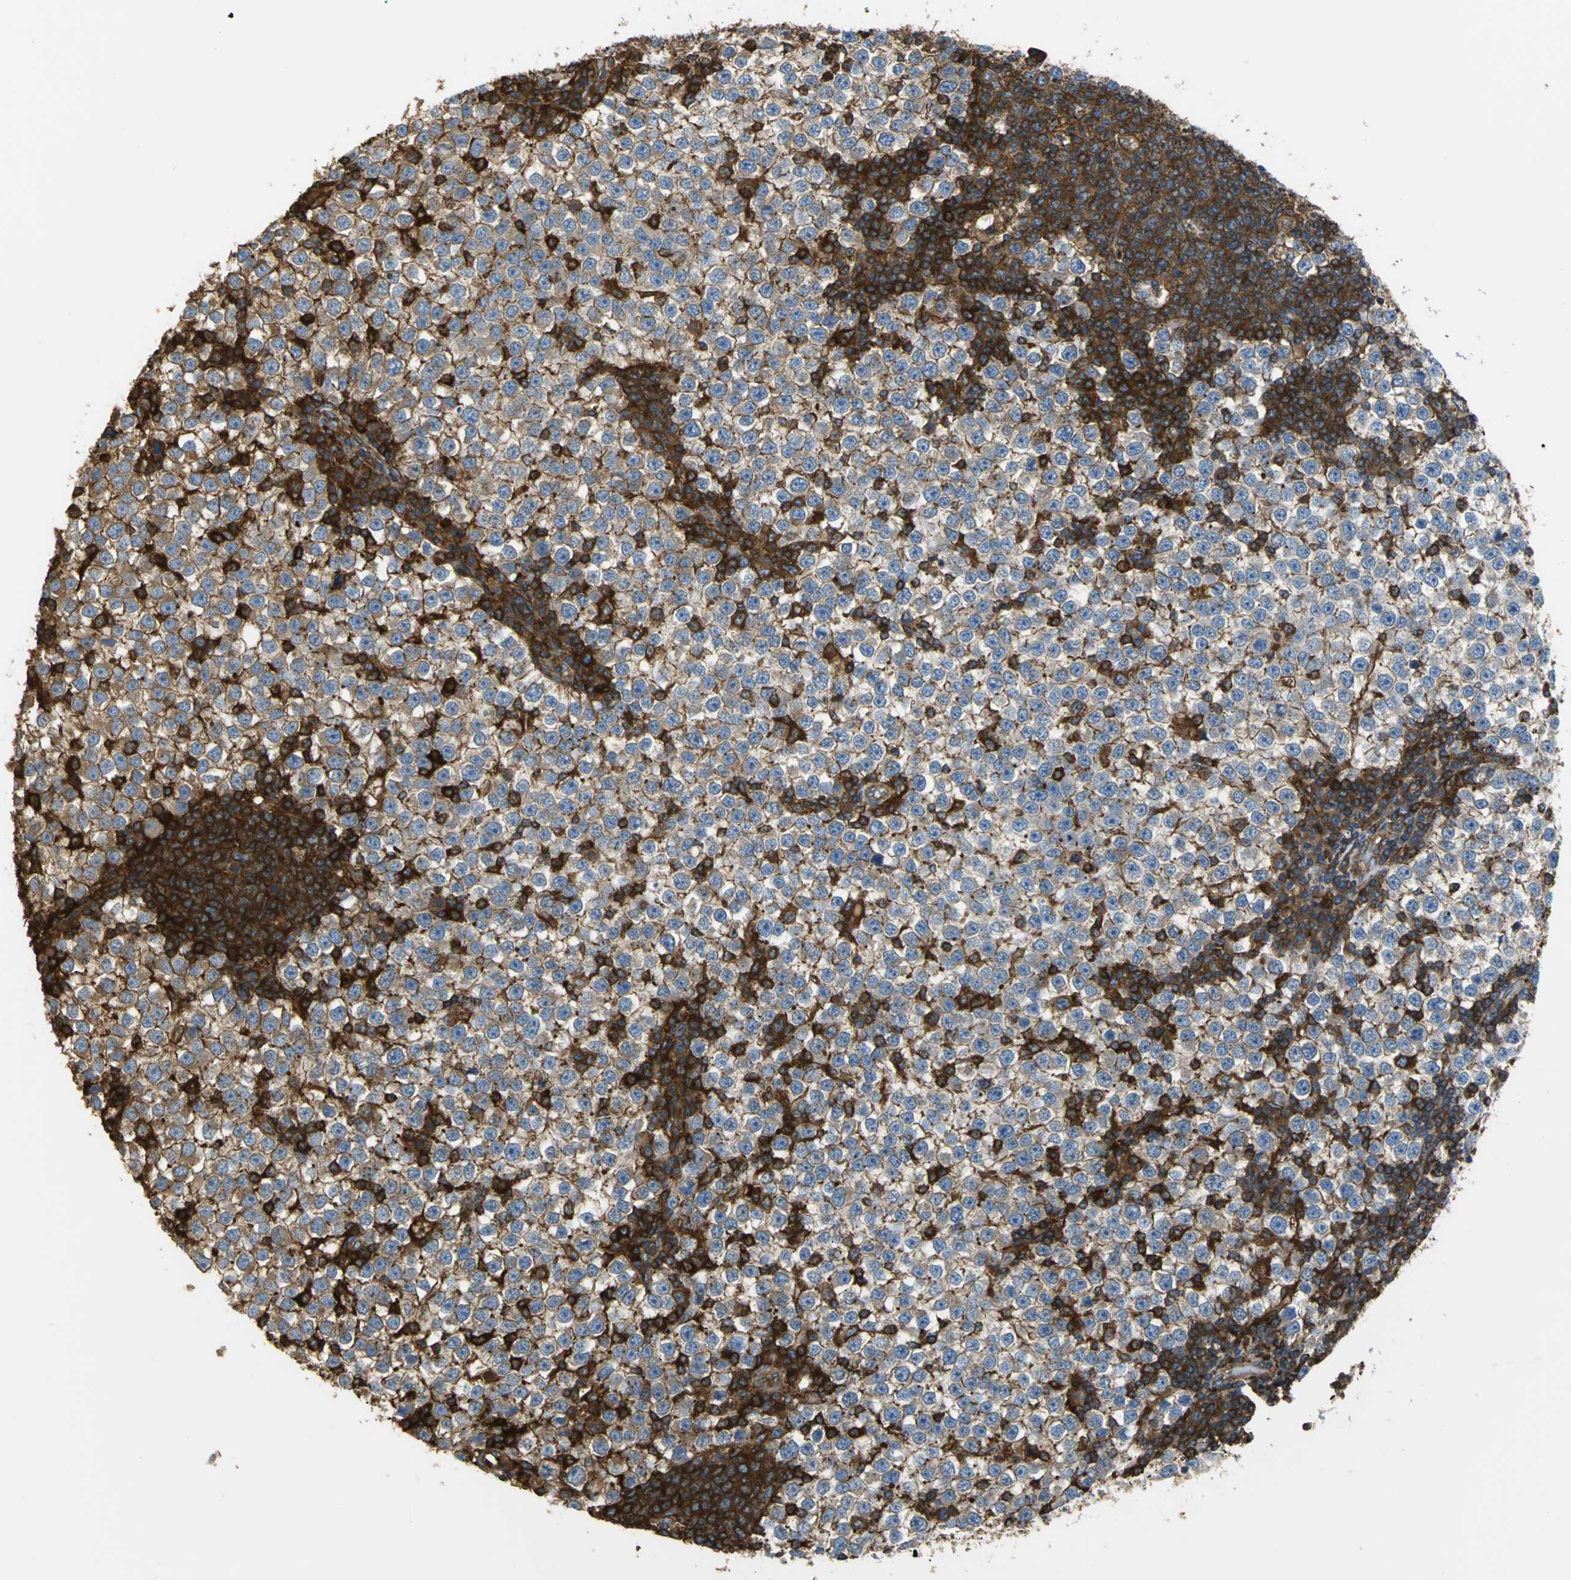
{"staining": {"intensity": "moderate", "quantity": "<25%", "location": "cytoplasmic/membranous"}, "tissue": "testis cancer", "cell_type": "Tumor cells", "image_type": "cancer", "snomed": [{"axis": "morphology", "description": "Seminoma, NOS"}, {"axis": "topography", "description": "Testis"}], "caption": "A photomicrograph of human testis cancer (seminoma) stained for a protein displays moderate cytoplasmic/membranous brown staining in tumor cells.", "gene": "TLN1", "patient": {"sex": "male", "age": 65}}